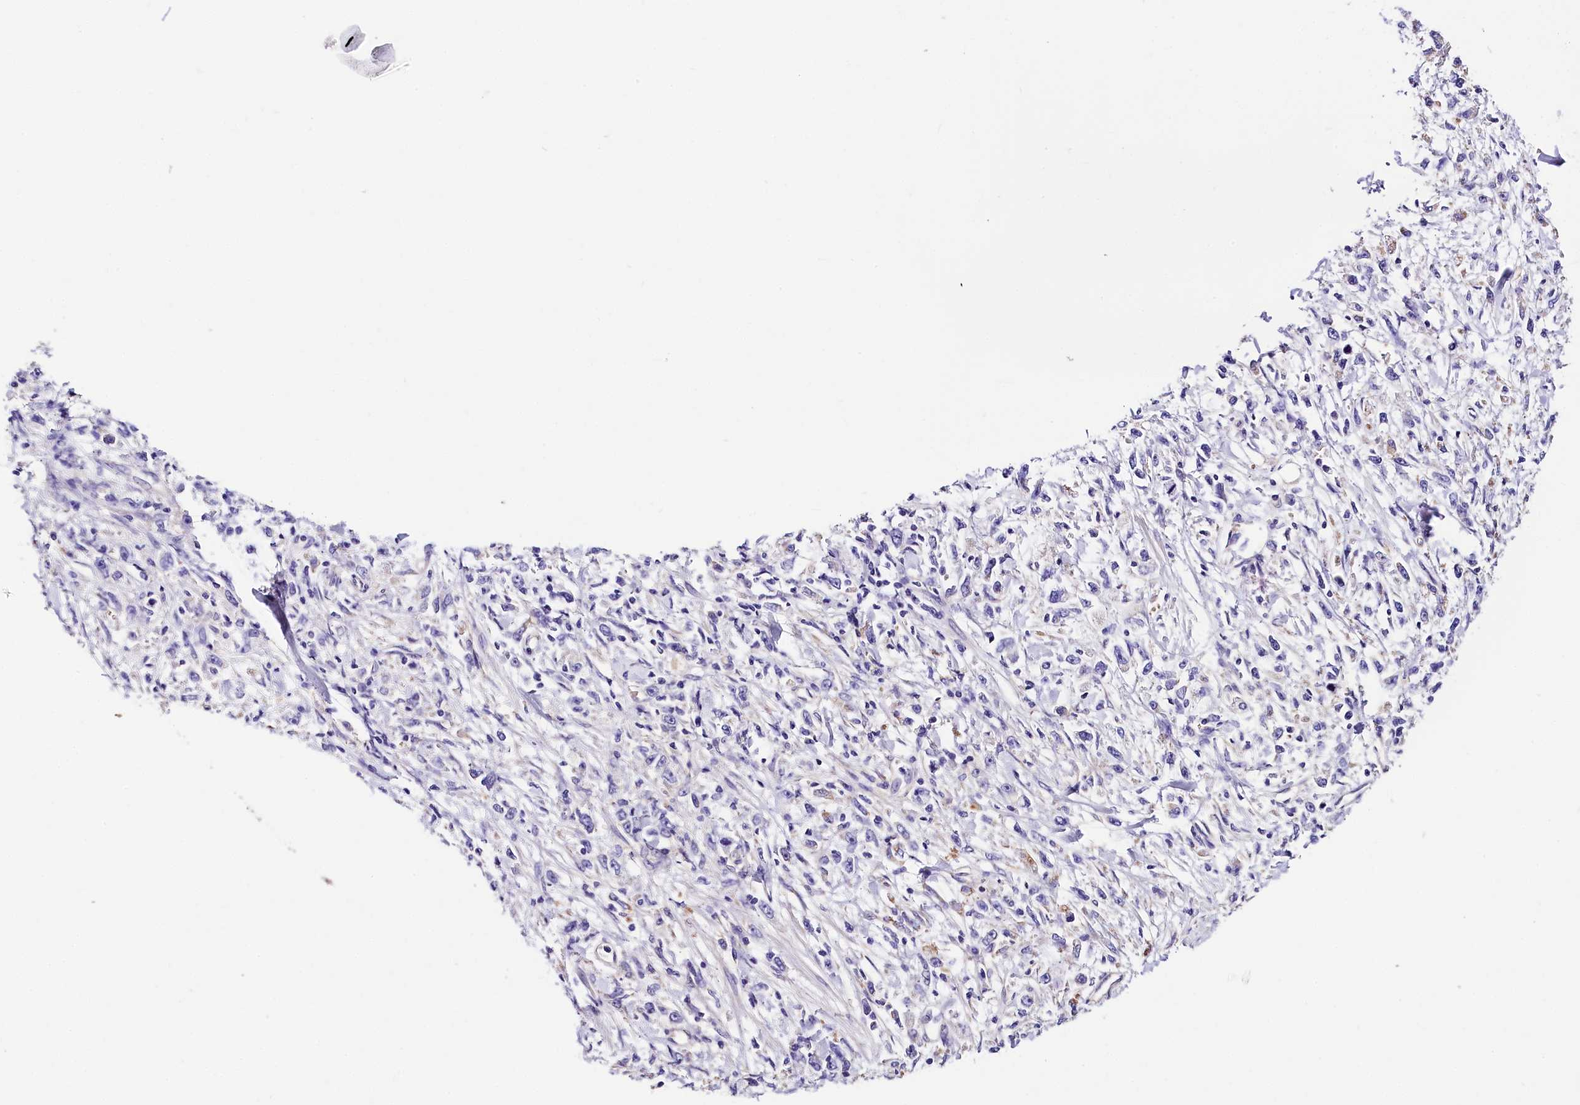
{"staining": {"intensity": "negative", "quantity": "none", "location": "none"}, "tissue": "stomach cancer", "cell_type": "Tumor cells", "image_type": "cancer", "snomed": [{"axis": "morphology", "description": "Adenocarcinoma, NOS"}, {"axis": "topography", "description": "Stomach"}], "caption": "IHC of human stomach cancer (adenocarcinoma) shows no staining in tumor cells.", "gene": "ACAA2", "patient": {"sex": "female", "age": 59}}